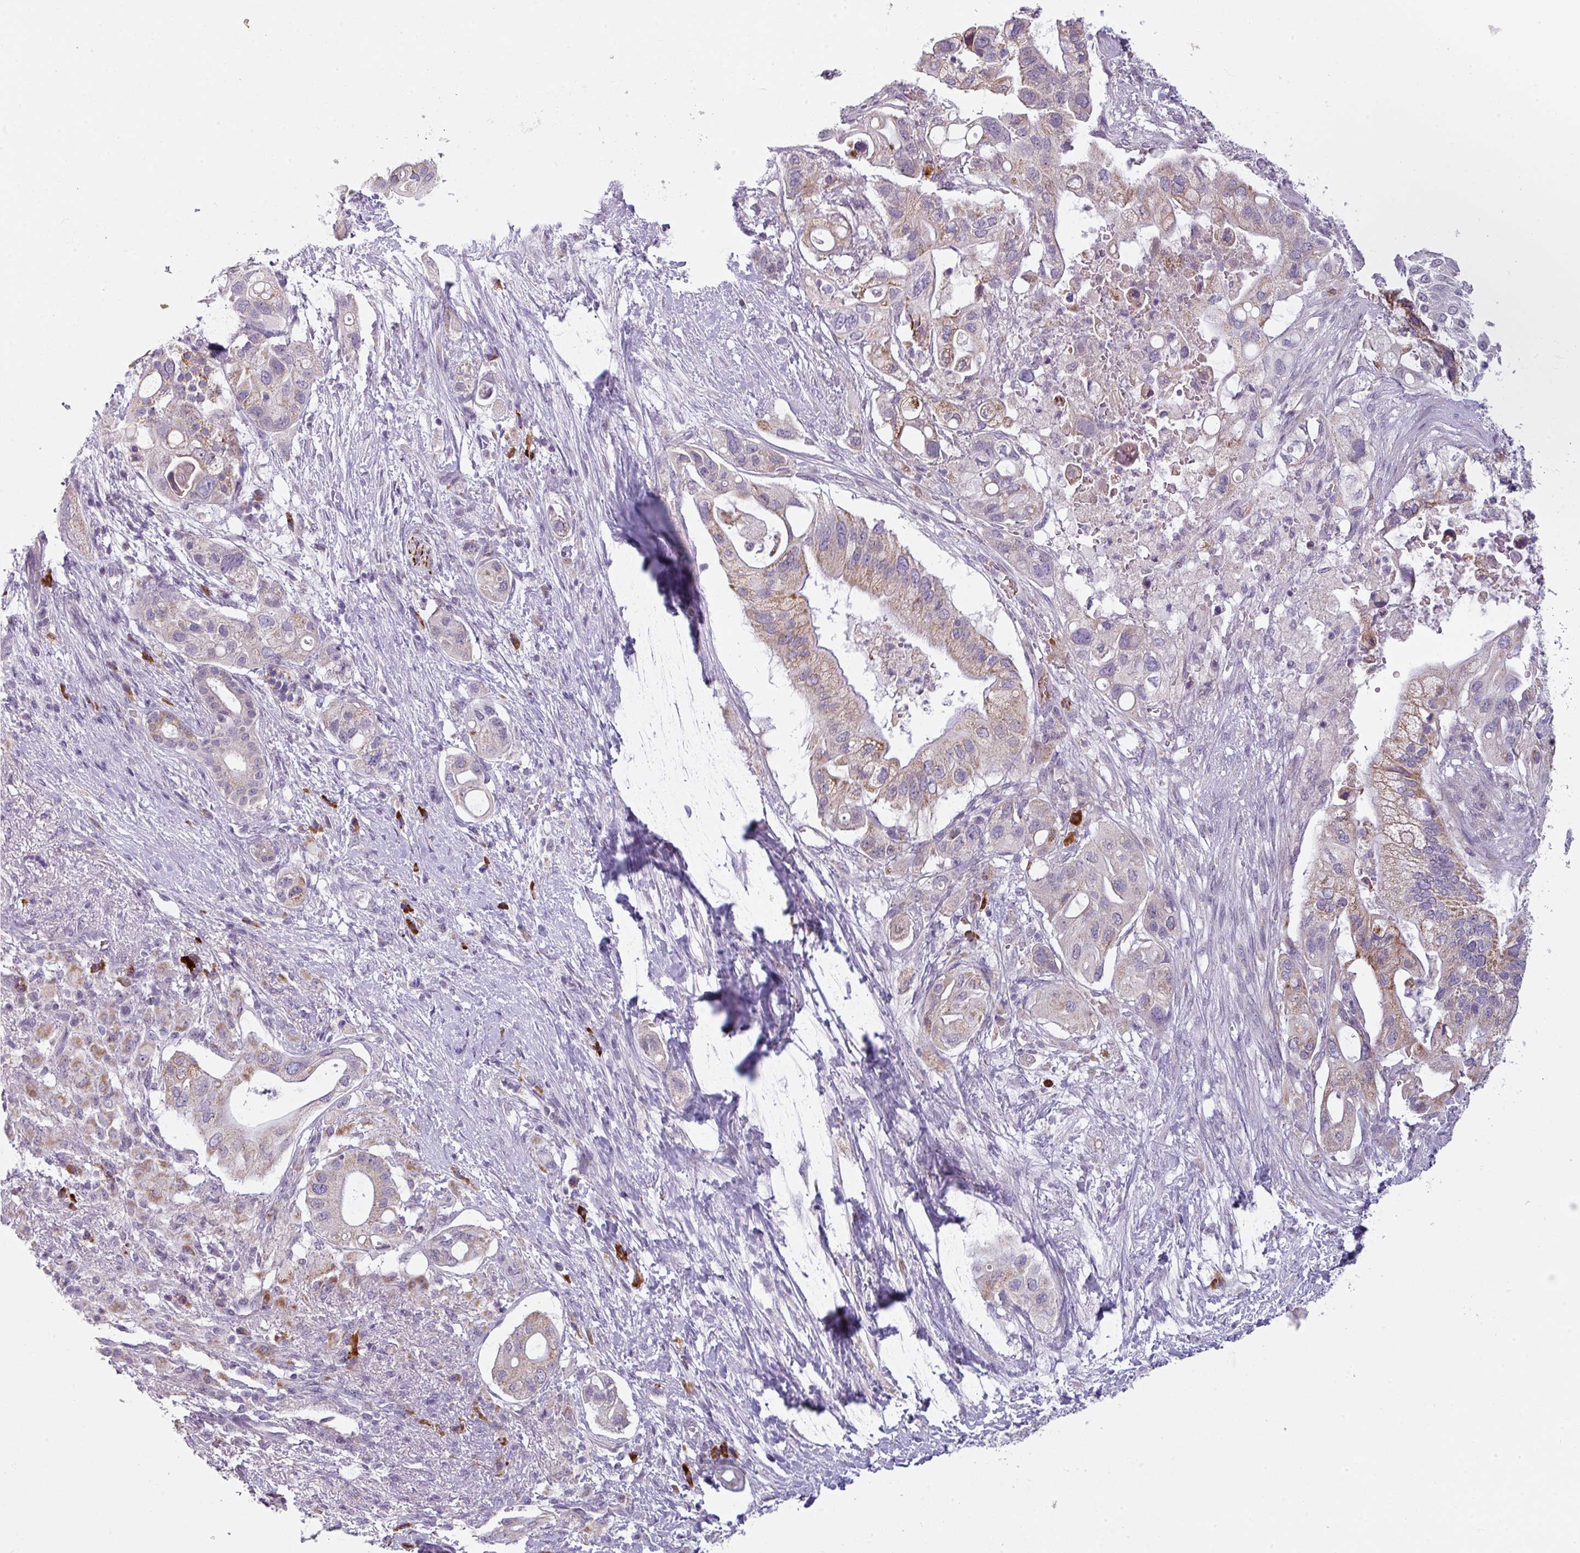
{"staining": {"intensity": "weak", "quantity": "25%-75%", "location": "cytoplasmic/membranous"}, "tissue": "pancreatic cancer", "cell_type": "Tumor cells", "image_type": "cancer", "snomed": [{"axis": "morphology", "description": "Adenocarcinoma, NOS"}, {"axis": "topography", "description": "Pancreas"}], "caption": "There is low levels of weak cytoplasmic/membranous staining in tumor cells of adenocarcinoma (pancreatic), as demonstrated by immunohistochemical staining (brown color).", "gene": "C2orf68", "patient": {"sex": "female", "age": 72}}